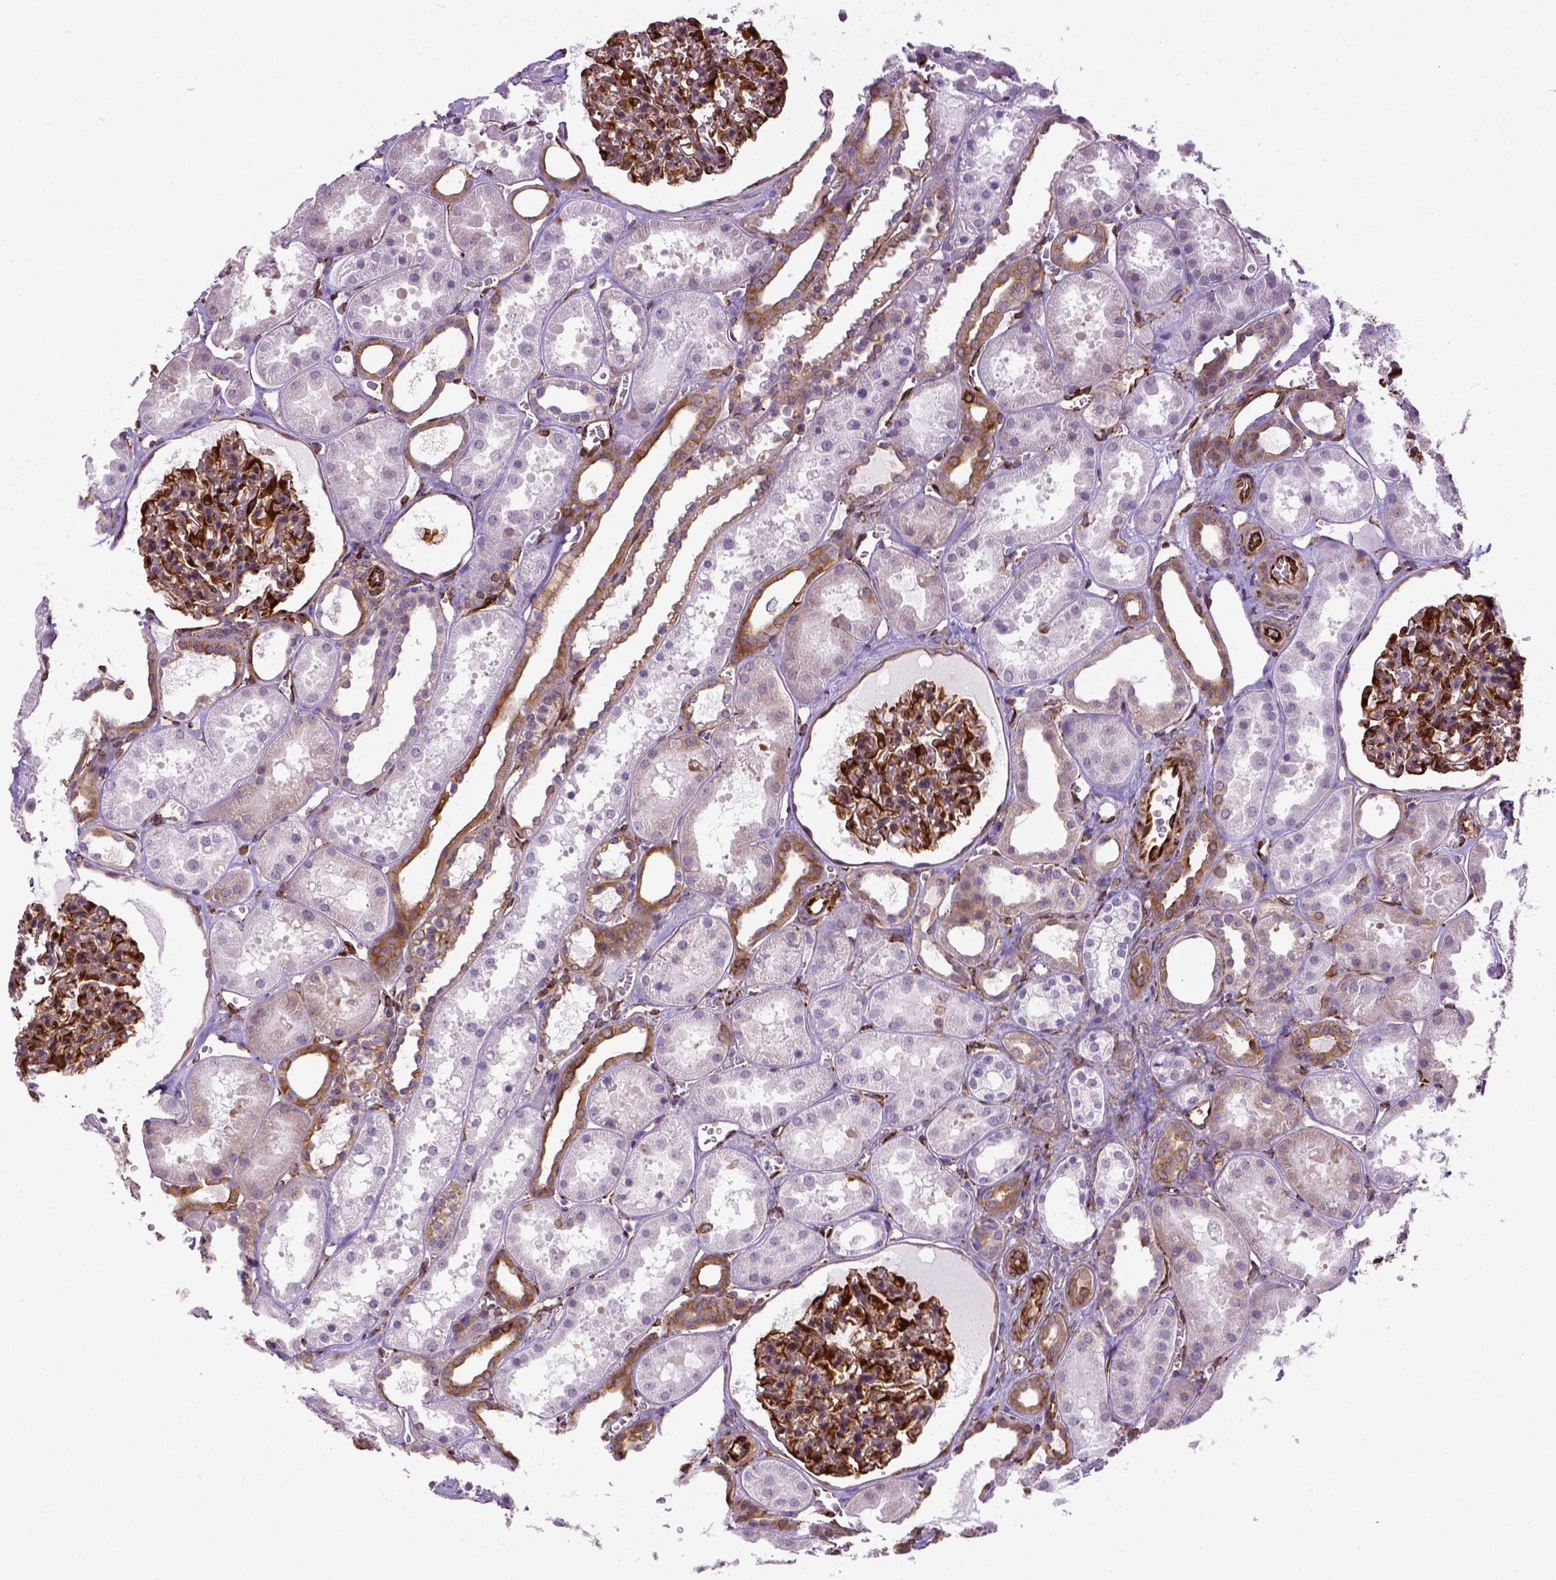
{"staining": {"intensity": "strong", "quantity": ">75%", "location": "cytoplasmic/membranous"}, "tissue": "kidney", "cell_type": "Cells in glomeruli", "image_type": "normal", "snomed": [{"axis": "morphology", "description": "Normal tissue, NOS"}, {"axis": "topography", "description": "Kidney"}], "caption": "Immunohistochemistry (DAB (3,3'-diaminobenzidine)) staining of unremarkable kidney reveals strong cytoplasmic/membranous protein positivity in about >75% of cells in glomeruli.", "gene": "KAZN", "patient": {"sex": "female", "age": 41}}